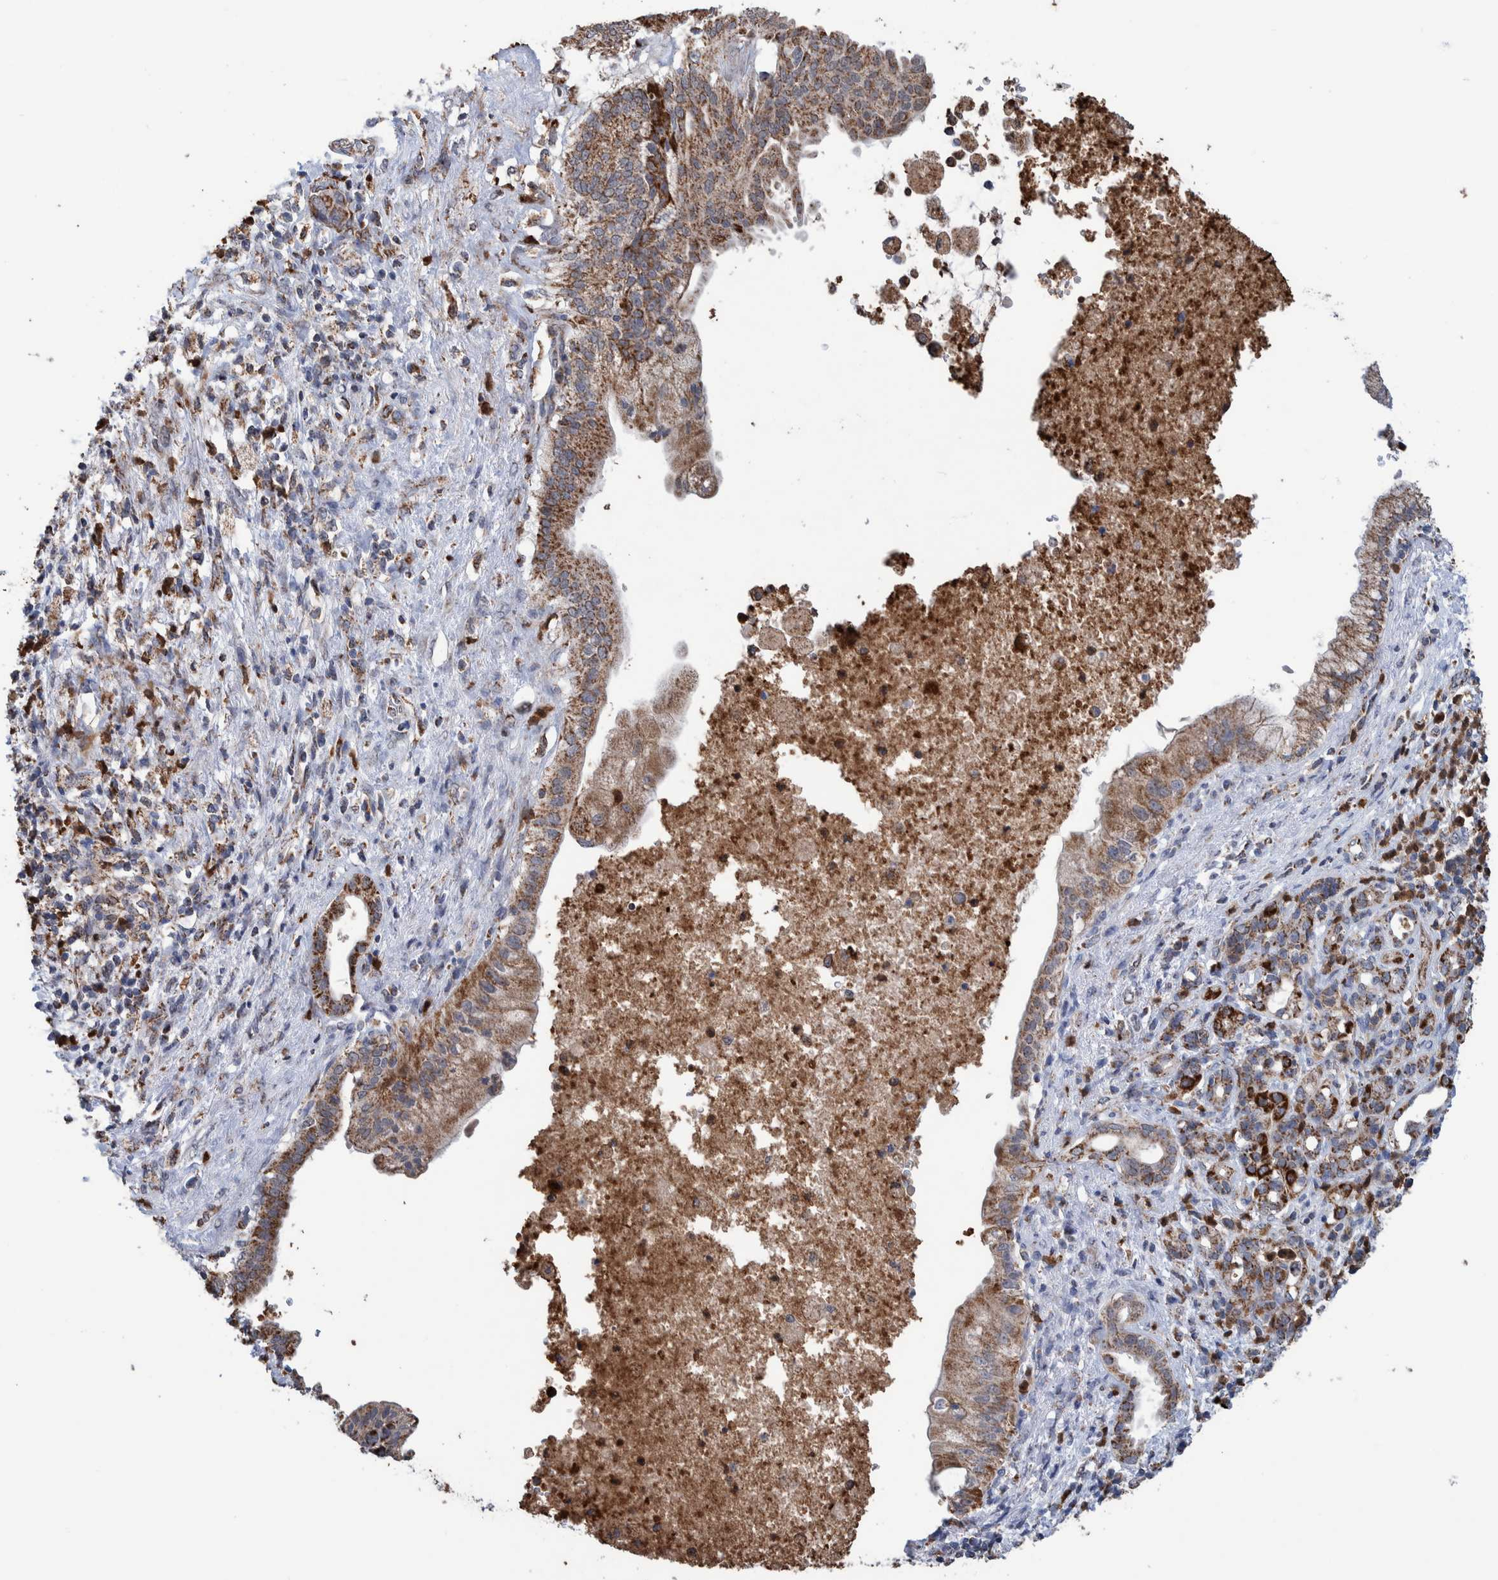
{"staining": {"intensity": "weak", "quantity": ">75%", "location": "cytoplasmic/membranous"}, "tissue": "pancreatic cancer", "cell_type": "Tumor cells", "image_type": "cancer", "snomed": [{"axis": "morphology", "description": "Adenocarcinoma, NOS"}, {"axis": "topography", "description": "Pancreas"}], "caption": "Human adenocarcinoma (pancreatic) stained for a protein (brown) displays weak cytoplasmic/membranous positive positivity in approximately >75% of tumor cells.", "gene": "DECR1", "patient": {"sex": "female", "age": 78}}